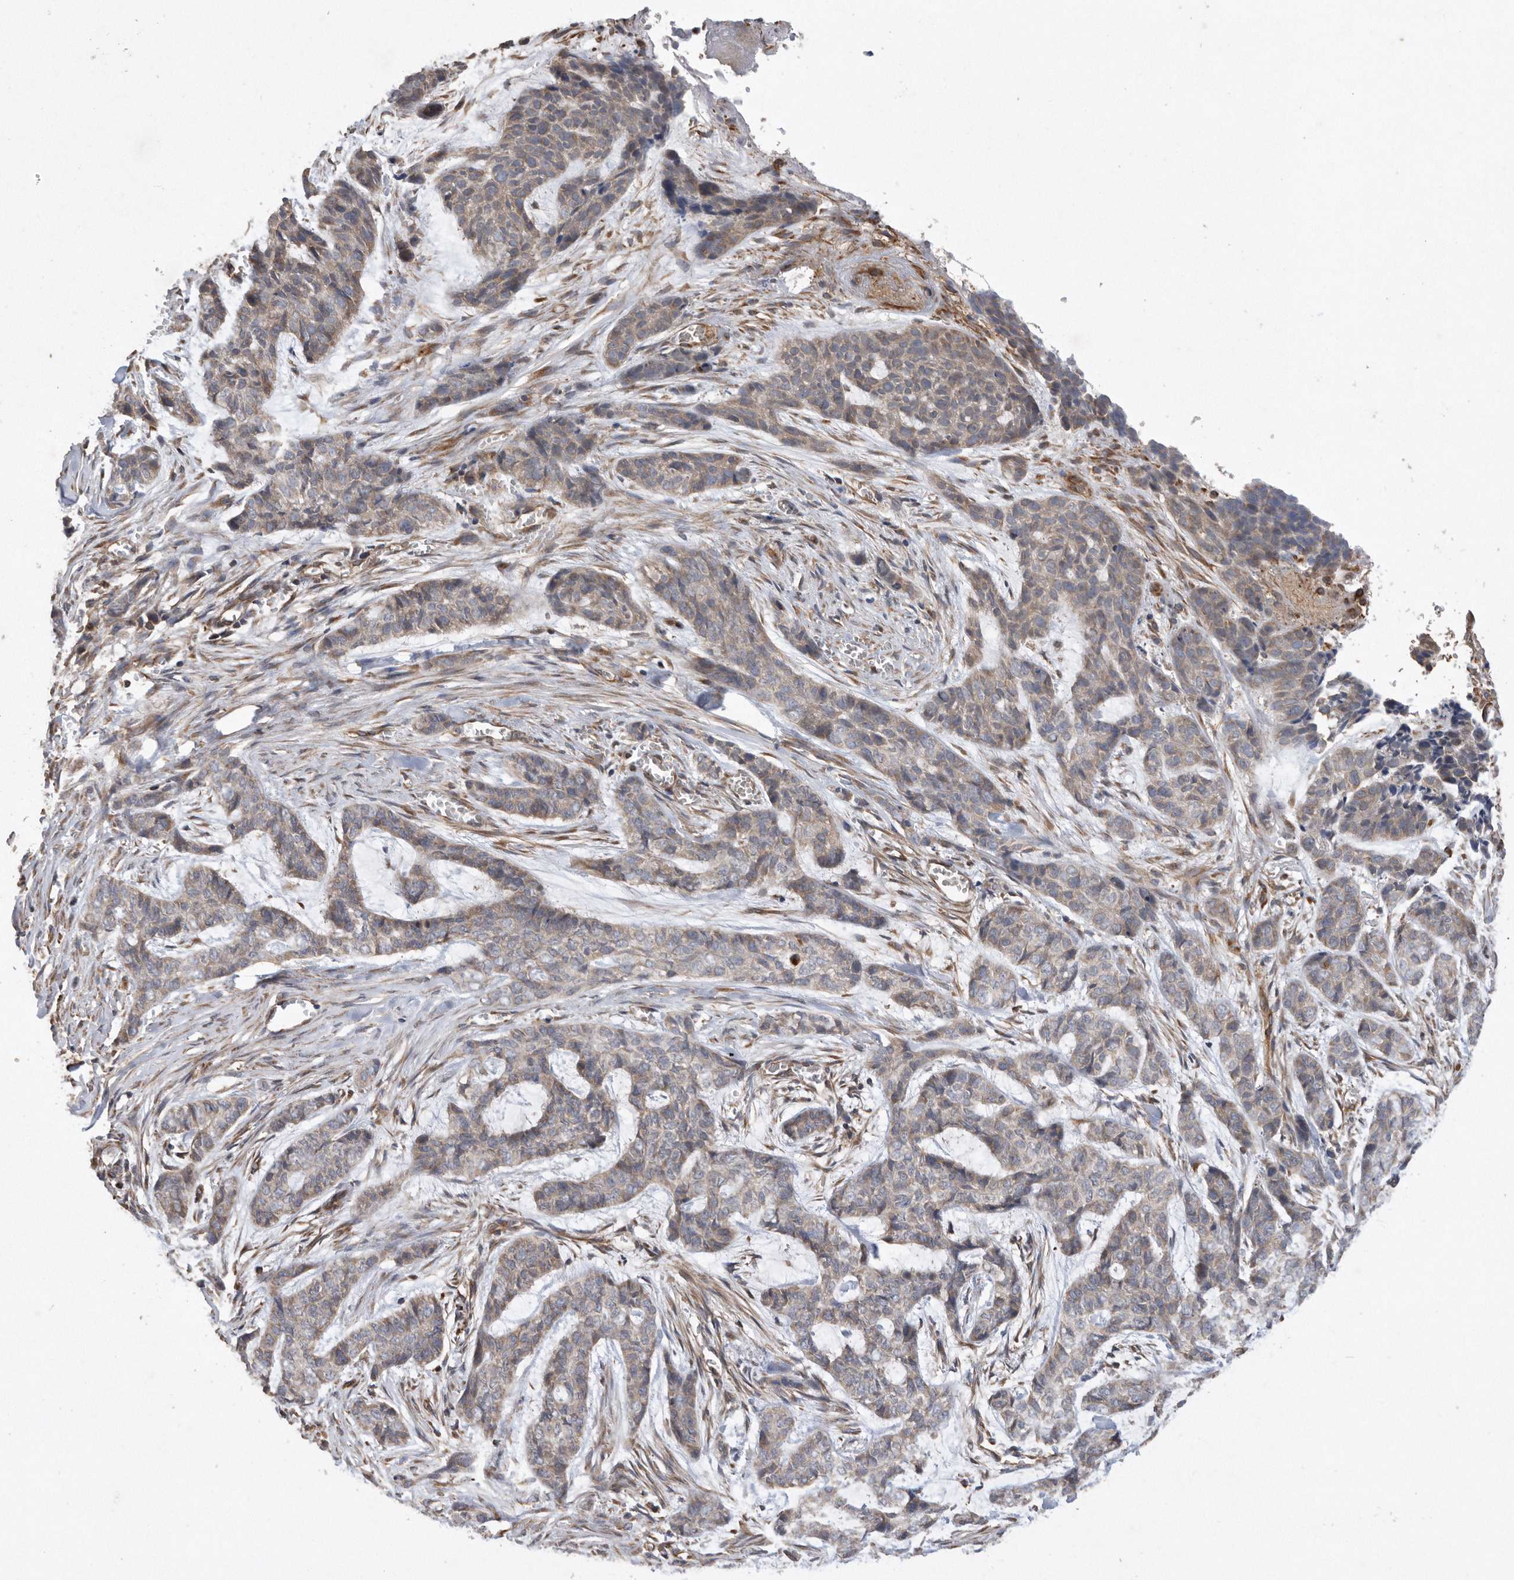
{"staining": {"intensity": "weak", "quantity": "<25%", "location": "cytoplasmic/membranous"}, "tissue": "skin cancer", "cell_type": "Tumor cells", "image_type": "cancer", "snomed": [{"axis": "morphology", "description": "Basal cell carcinoma"}, {"axis": "topography", "description": "Skin"}], "caption": "A high-resolution photomicrograph shows IHC staining of skin cancer, which shows no significant expression in tumor cells.", "gene": "PON2", "patient": {"sex": "female", "age": 64}}